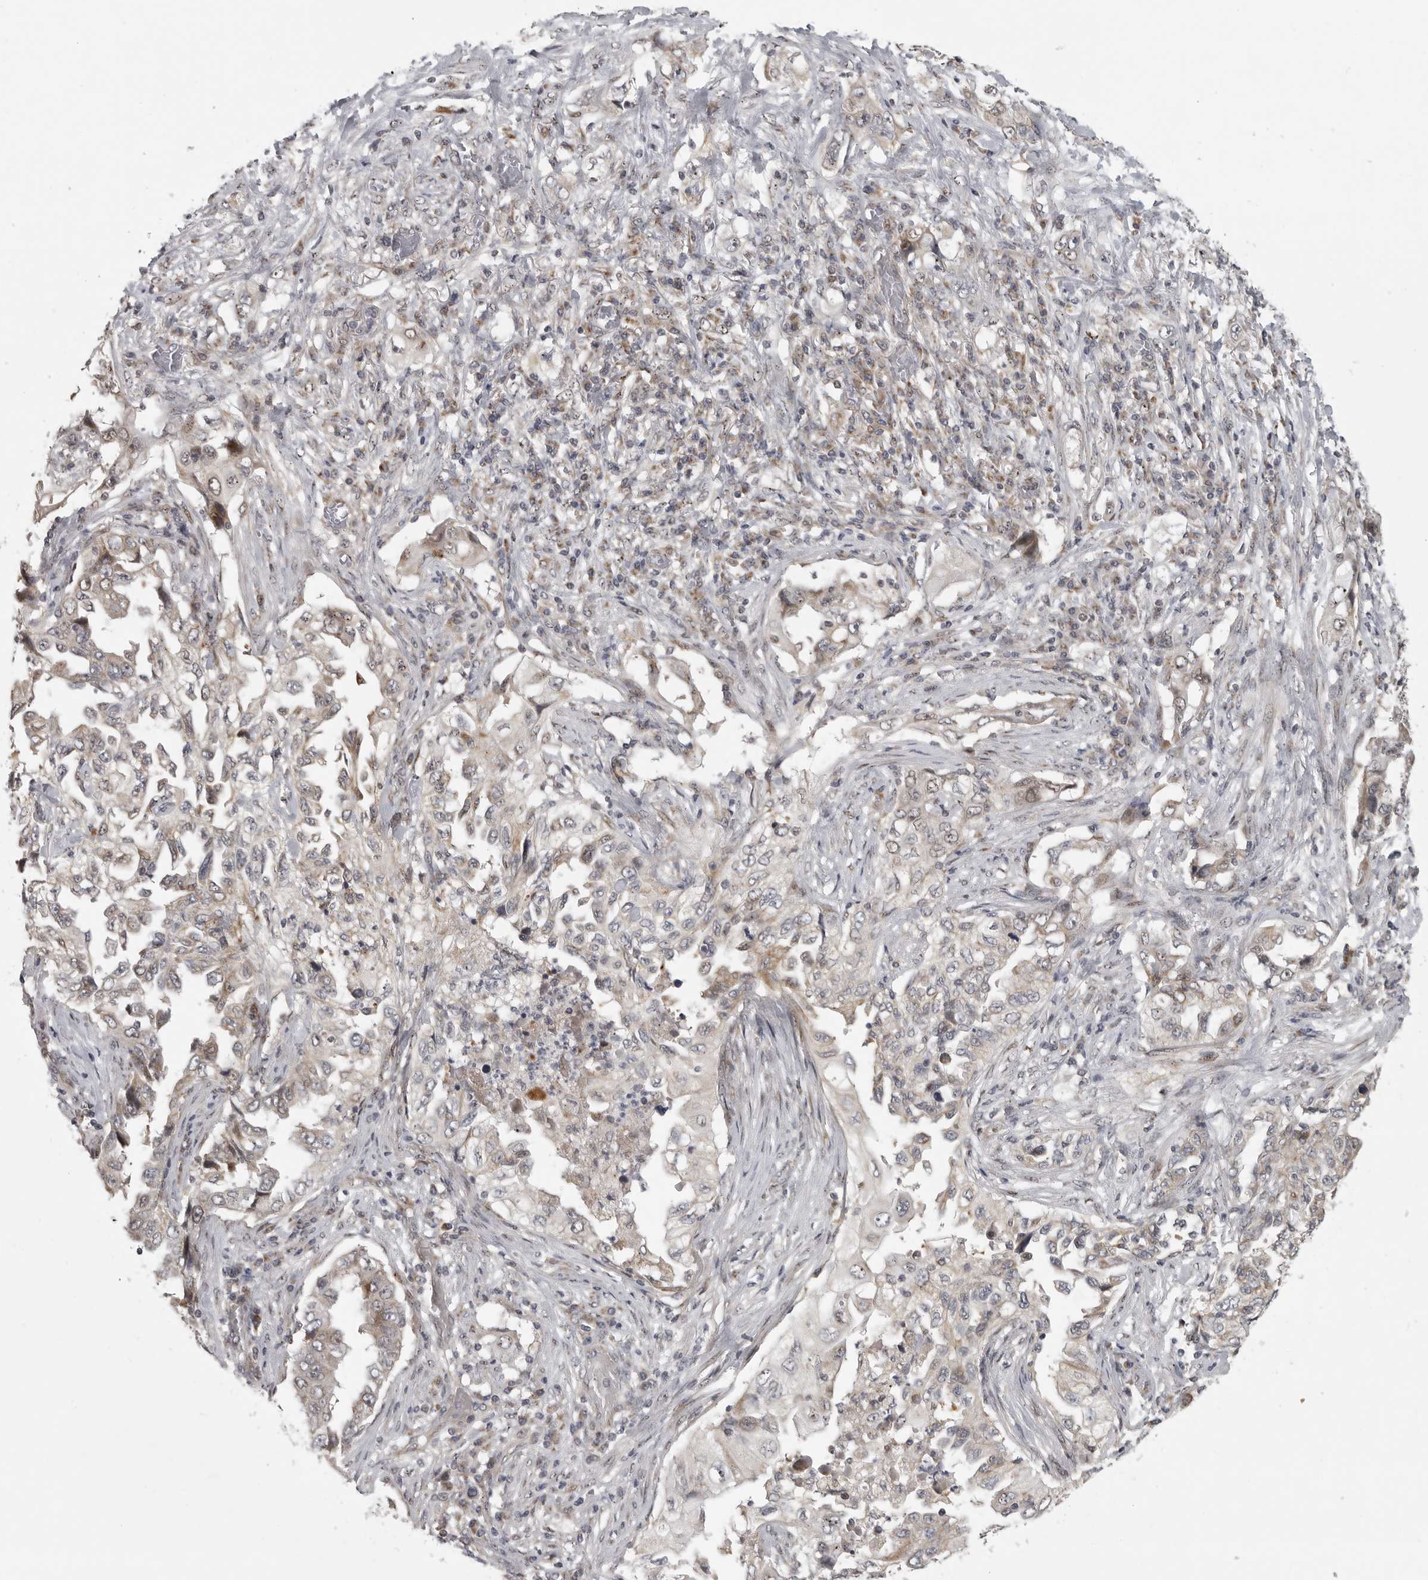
{"staining": {"intensity": "weak", "quantity": "<25%", "location": "cytoplasmic/membranous"}, "tissue": "lung cancer", "cell_type": "Tumor cells", "image_type": "cancer", "snomed": [{"axis": "morphology", "description": "Adenocarcinoma, NOS"}, {"axis": "topography", "description": "Lung"}], "caption": "IHC of lung cancer (adenocarcinoma) shows no staining in tumor cells.", "gene": "POLE2", "patient": {"sex": "female", "age": 51}}